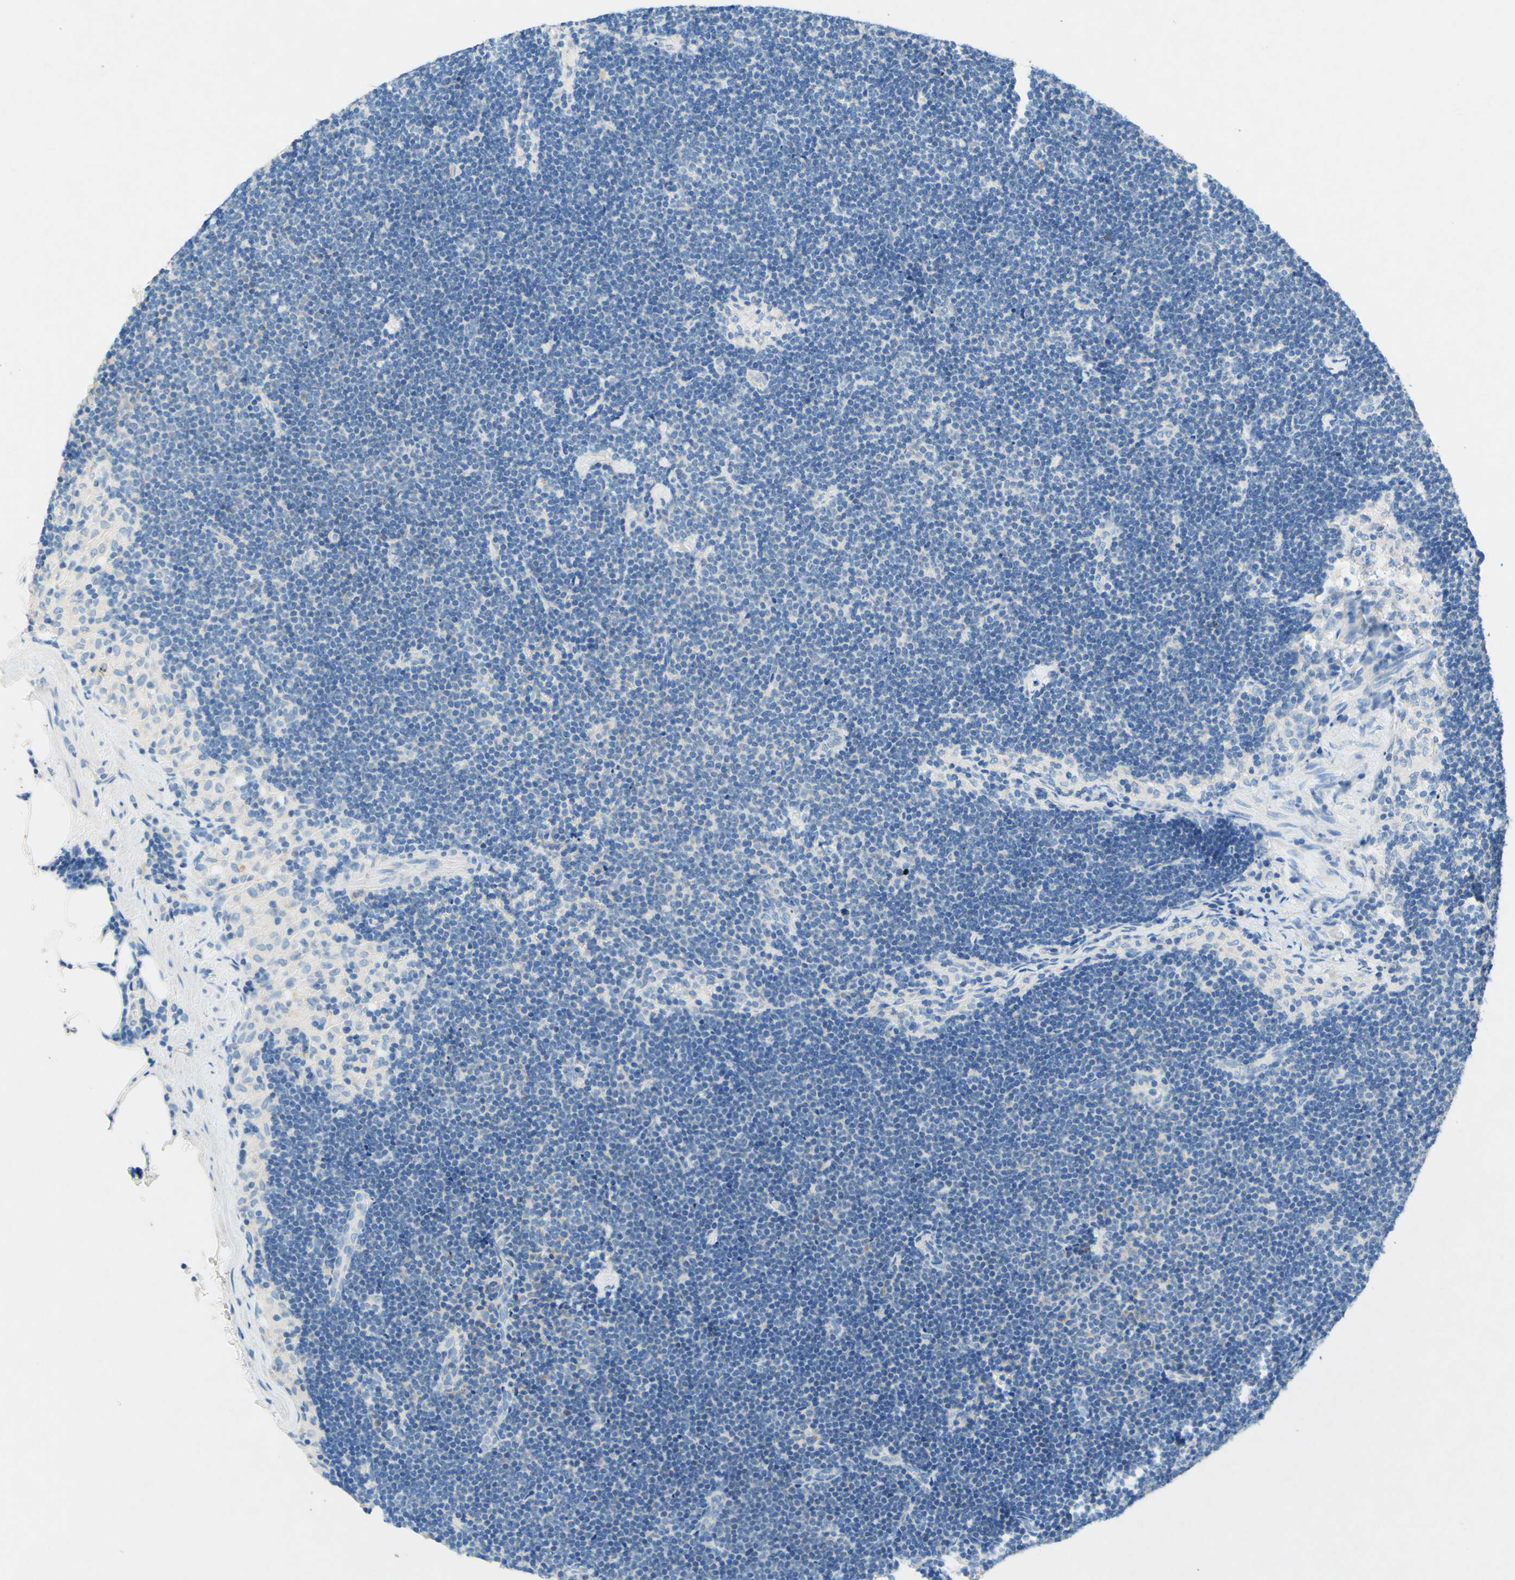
{"staining": {"intensity": "negative", "quantity": "none", "location": "none"}, "tissue": "lymph node", "cell_type": "Germinal center cells", "image_type": "normal", "snomed": [{"axis": "morphology", "description": "Normal tissue, NOS"}, {"axis": "topography", "description": "Lymph node"}, {"axis": "topography", "description": "Salivary gland"}], "caption": "Image shows no significant protein positivity in germinal center cells of unremarkable lymph node.", "gene": "SLC46A1", "patient": {"sex": "male", "age": 8}}